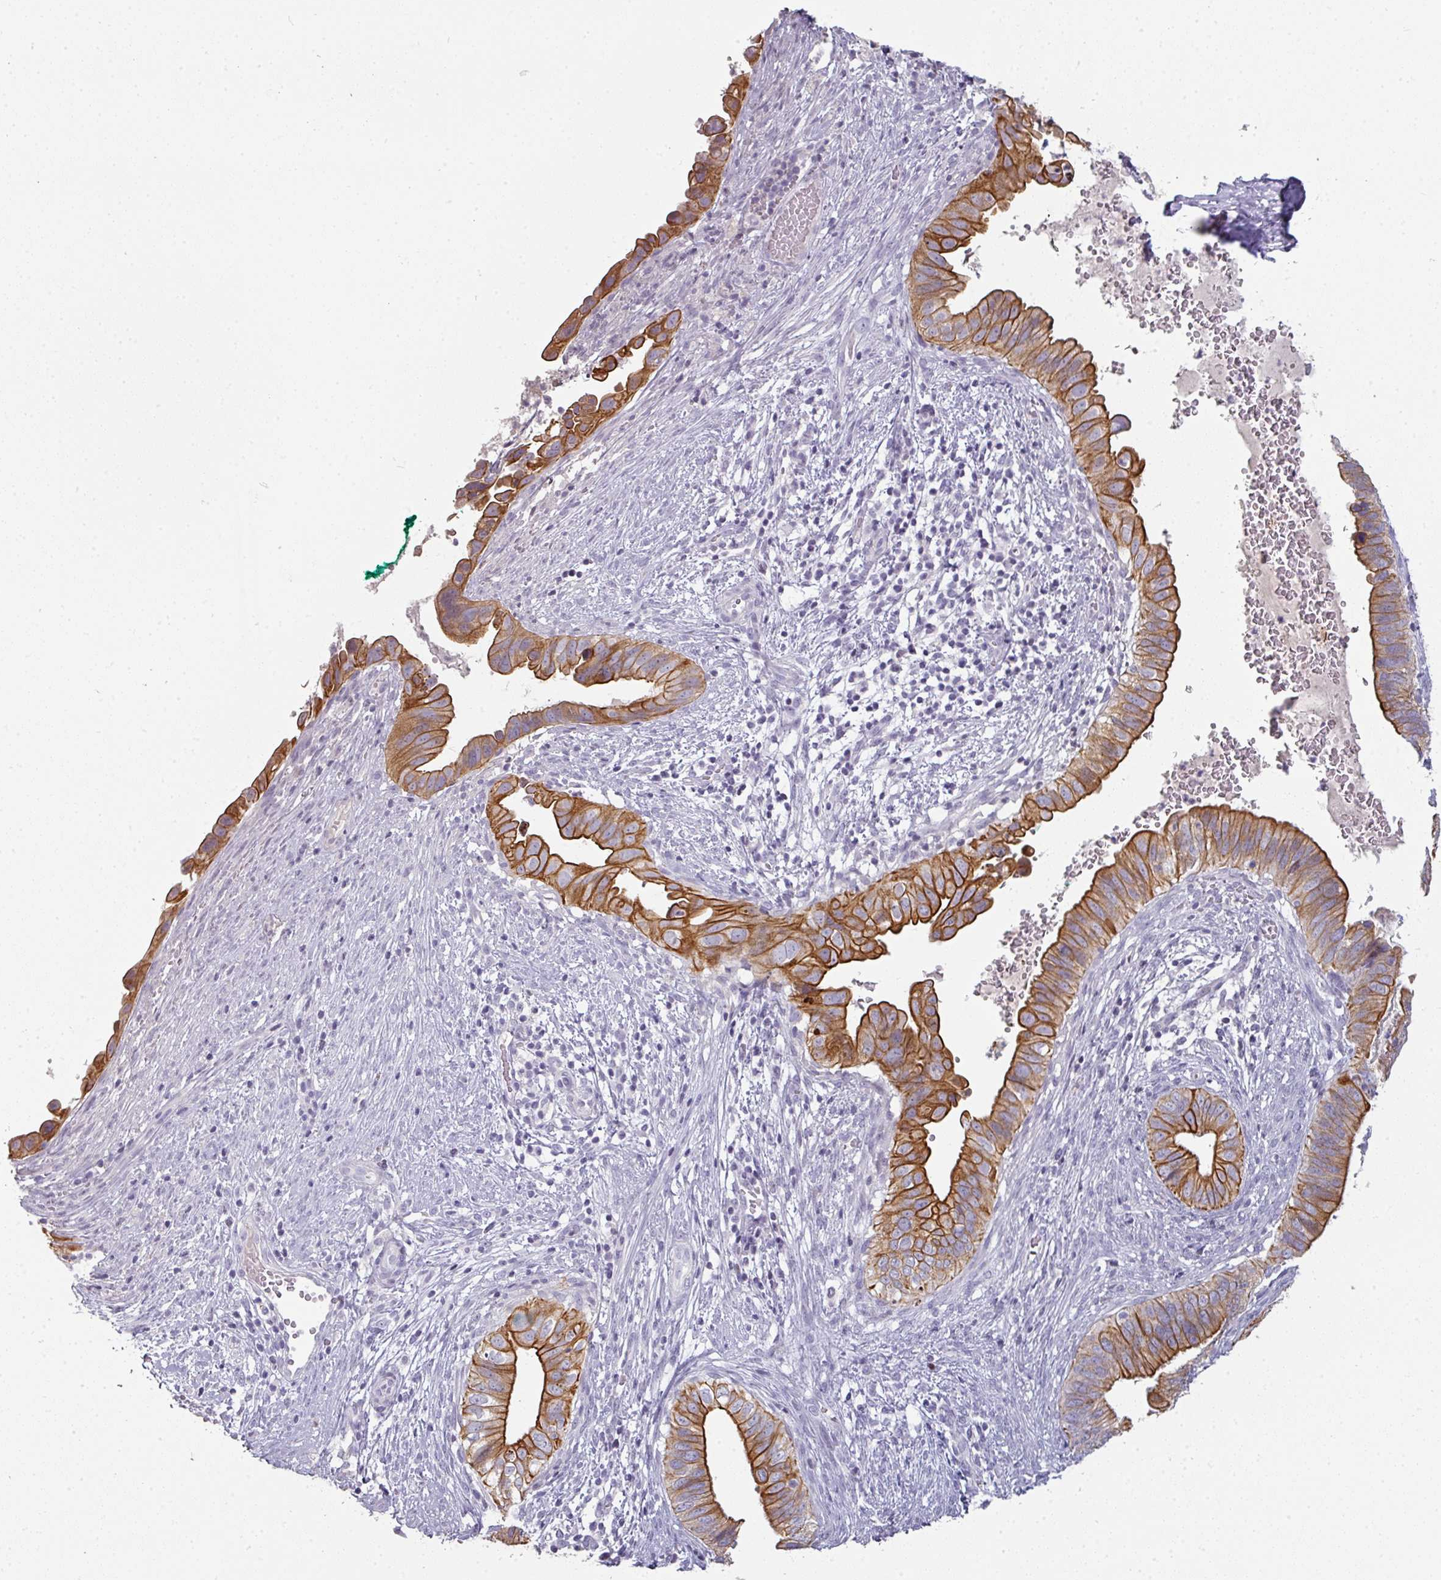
{"staining": {"intensity": "strong", "quantity": ">75%", "location": "cytoplasmic/membranous"}, "tissue": "cervical cancer", "cell_type": "Tumor cells", "image_type": "cancer", "snomed": [{"axis": "morphology", "description": "Adenocarcinoma, NOS"}, {"axis": "topography", "description": "Cervix"}], "caption": "Protein analysis of cervical adenocarcinoma tissue exhibits strong cytoplasmic/membranous staining in about >75% of tumor cells. (Brightfield microscopy of DAB IHC at high magnification).", "gene": "GTF2H3", "patient": {"sex": "female", "age": 42}}